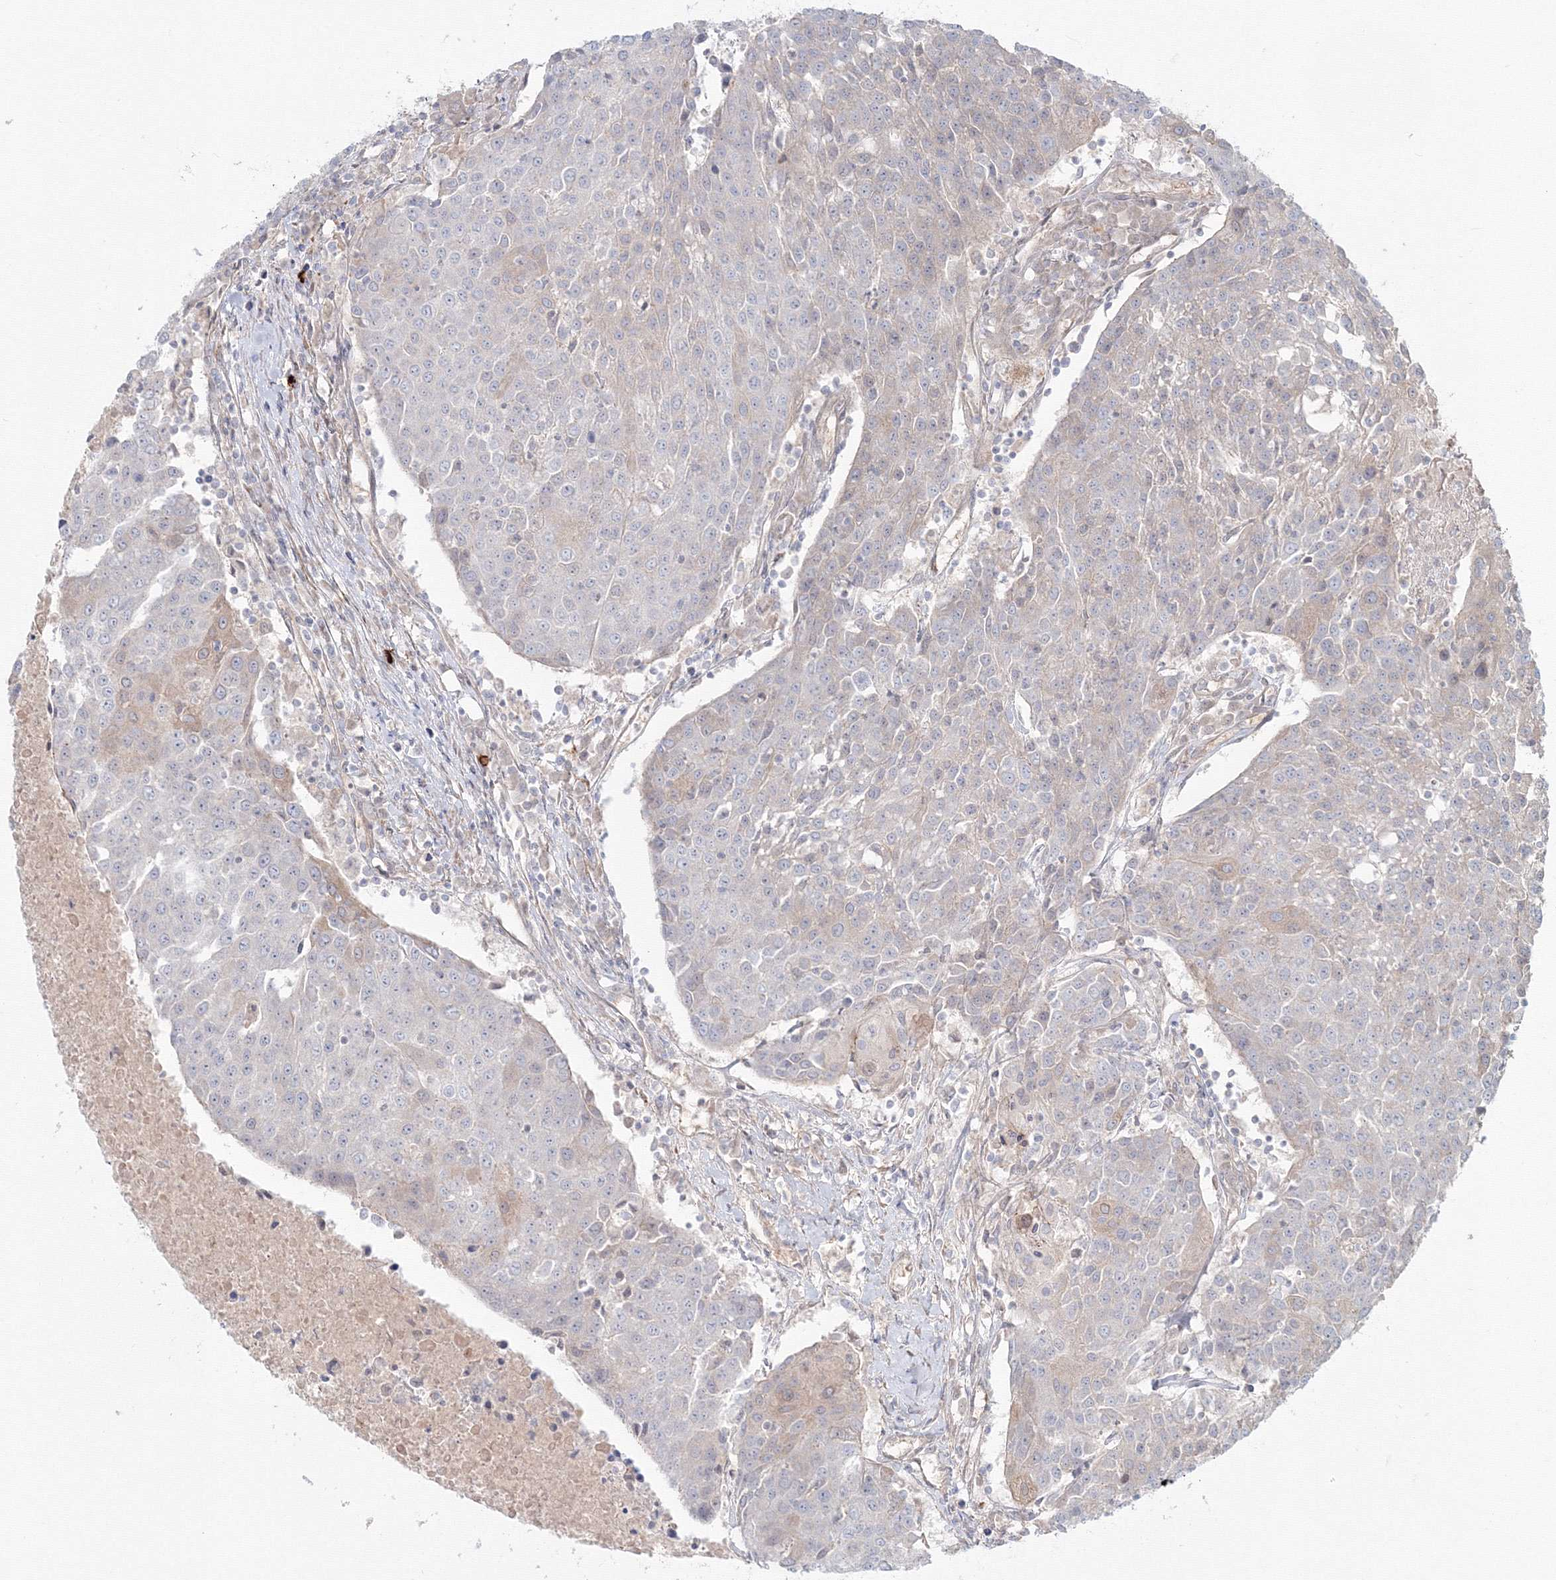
{"staining": {"intensity": "weak", "quantity": "<25%", "location": "cytoplasmic/membranous"}, "tissue": "urothelial cancer", "cell_type": "Tumor cells", "image_type": "cancer", "snomed": [{"axis": "morphology", "description": "Urothelial carcinoma, High grade"}, {"axis": "topography", "description": "Urinary bladder"}], "caption": "Human urothelial carcinoma (high-grade) stained for a protein using IHC demonstrates no expression in tumor cells.", "gene": "SH3PXD2A", "patient": {"sex": "female", "age": 85}}